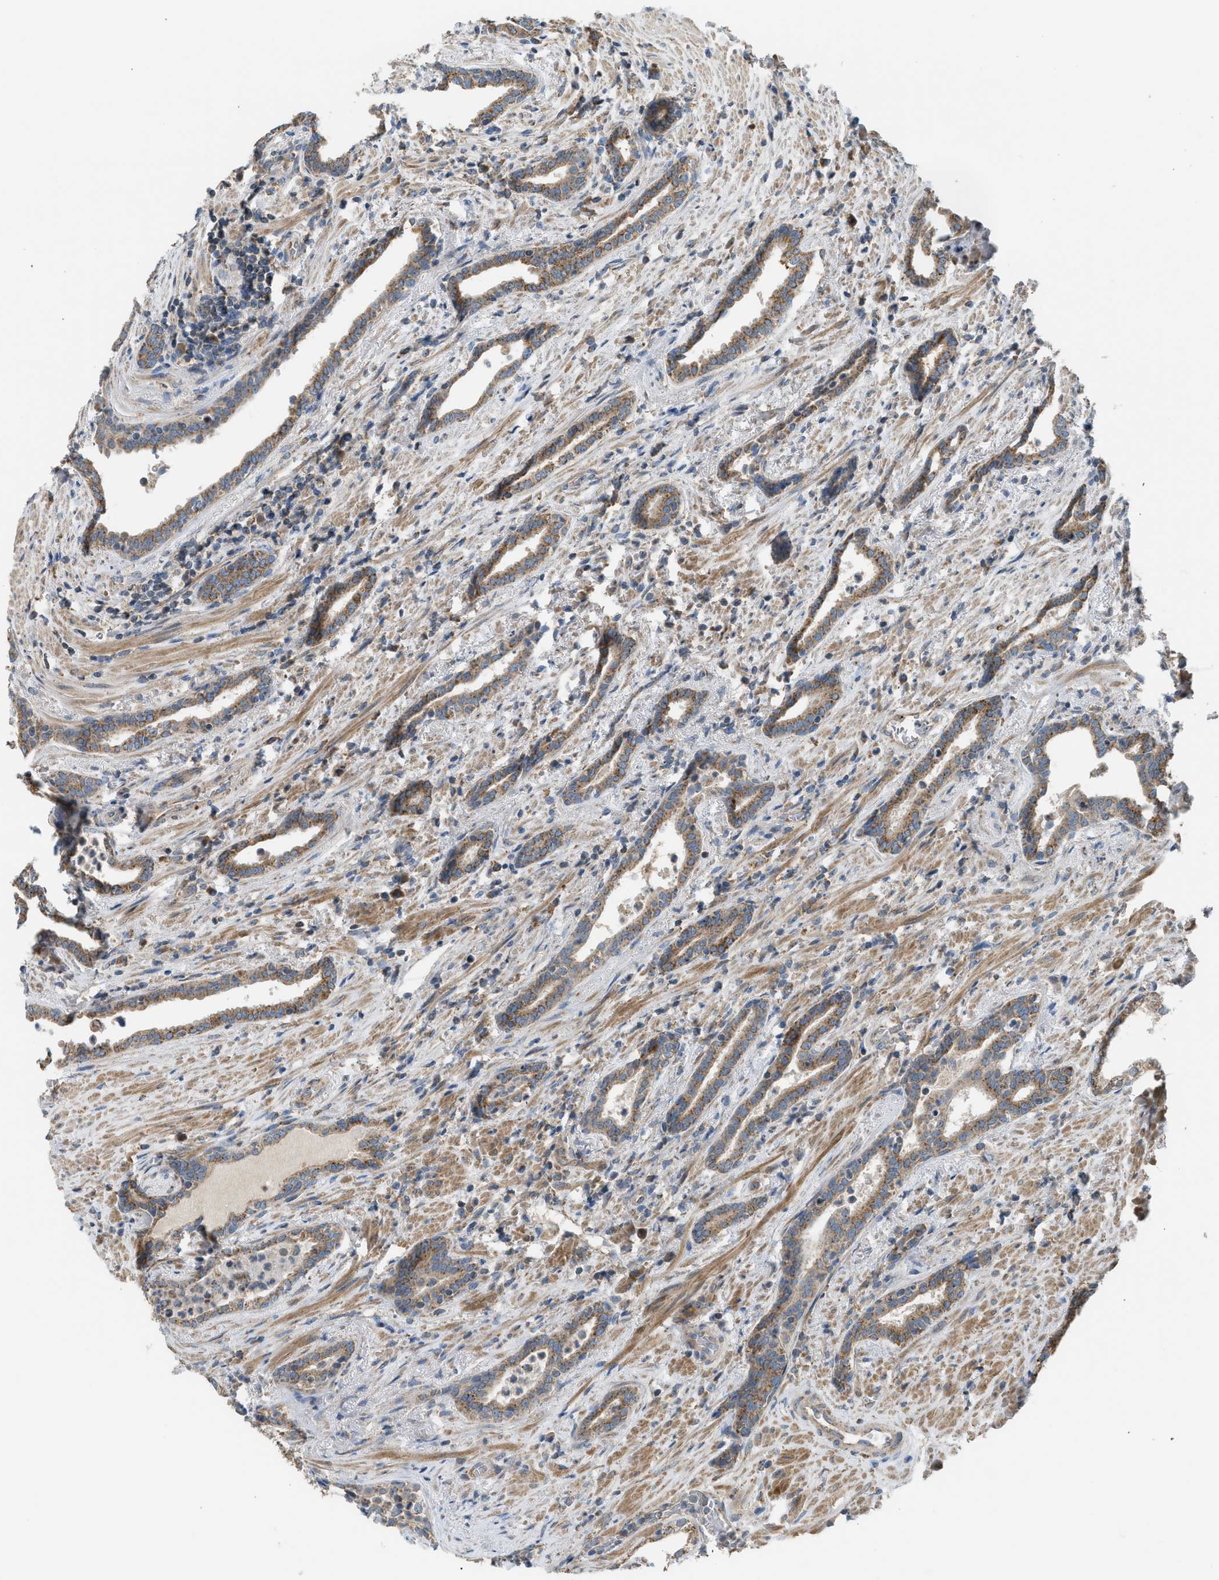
{"staining": {"intensity": "moderate", "quantity": ">75%", "location": "cytoplasmic/membranous"}, "tissue": "prostate cancer", "cell_type": "Tumor cells", "image_type": "cancer", "snomed": [{"axis": "morphology", "description": "Adenocarcinoma, High grade"}, {"axis": "topography", "description": "Prostate"}], "caption": "High-grade adenocarcinoma (prostate) stained with a brown dye demonstrates moderate cytoplasmic/membranous positive staining in about >75% of tumor cells.", "gene": "STARD3", "patient": {"sex": "male", "age": 71}}